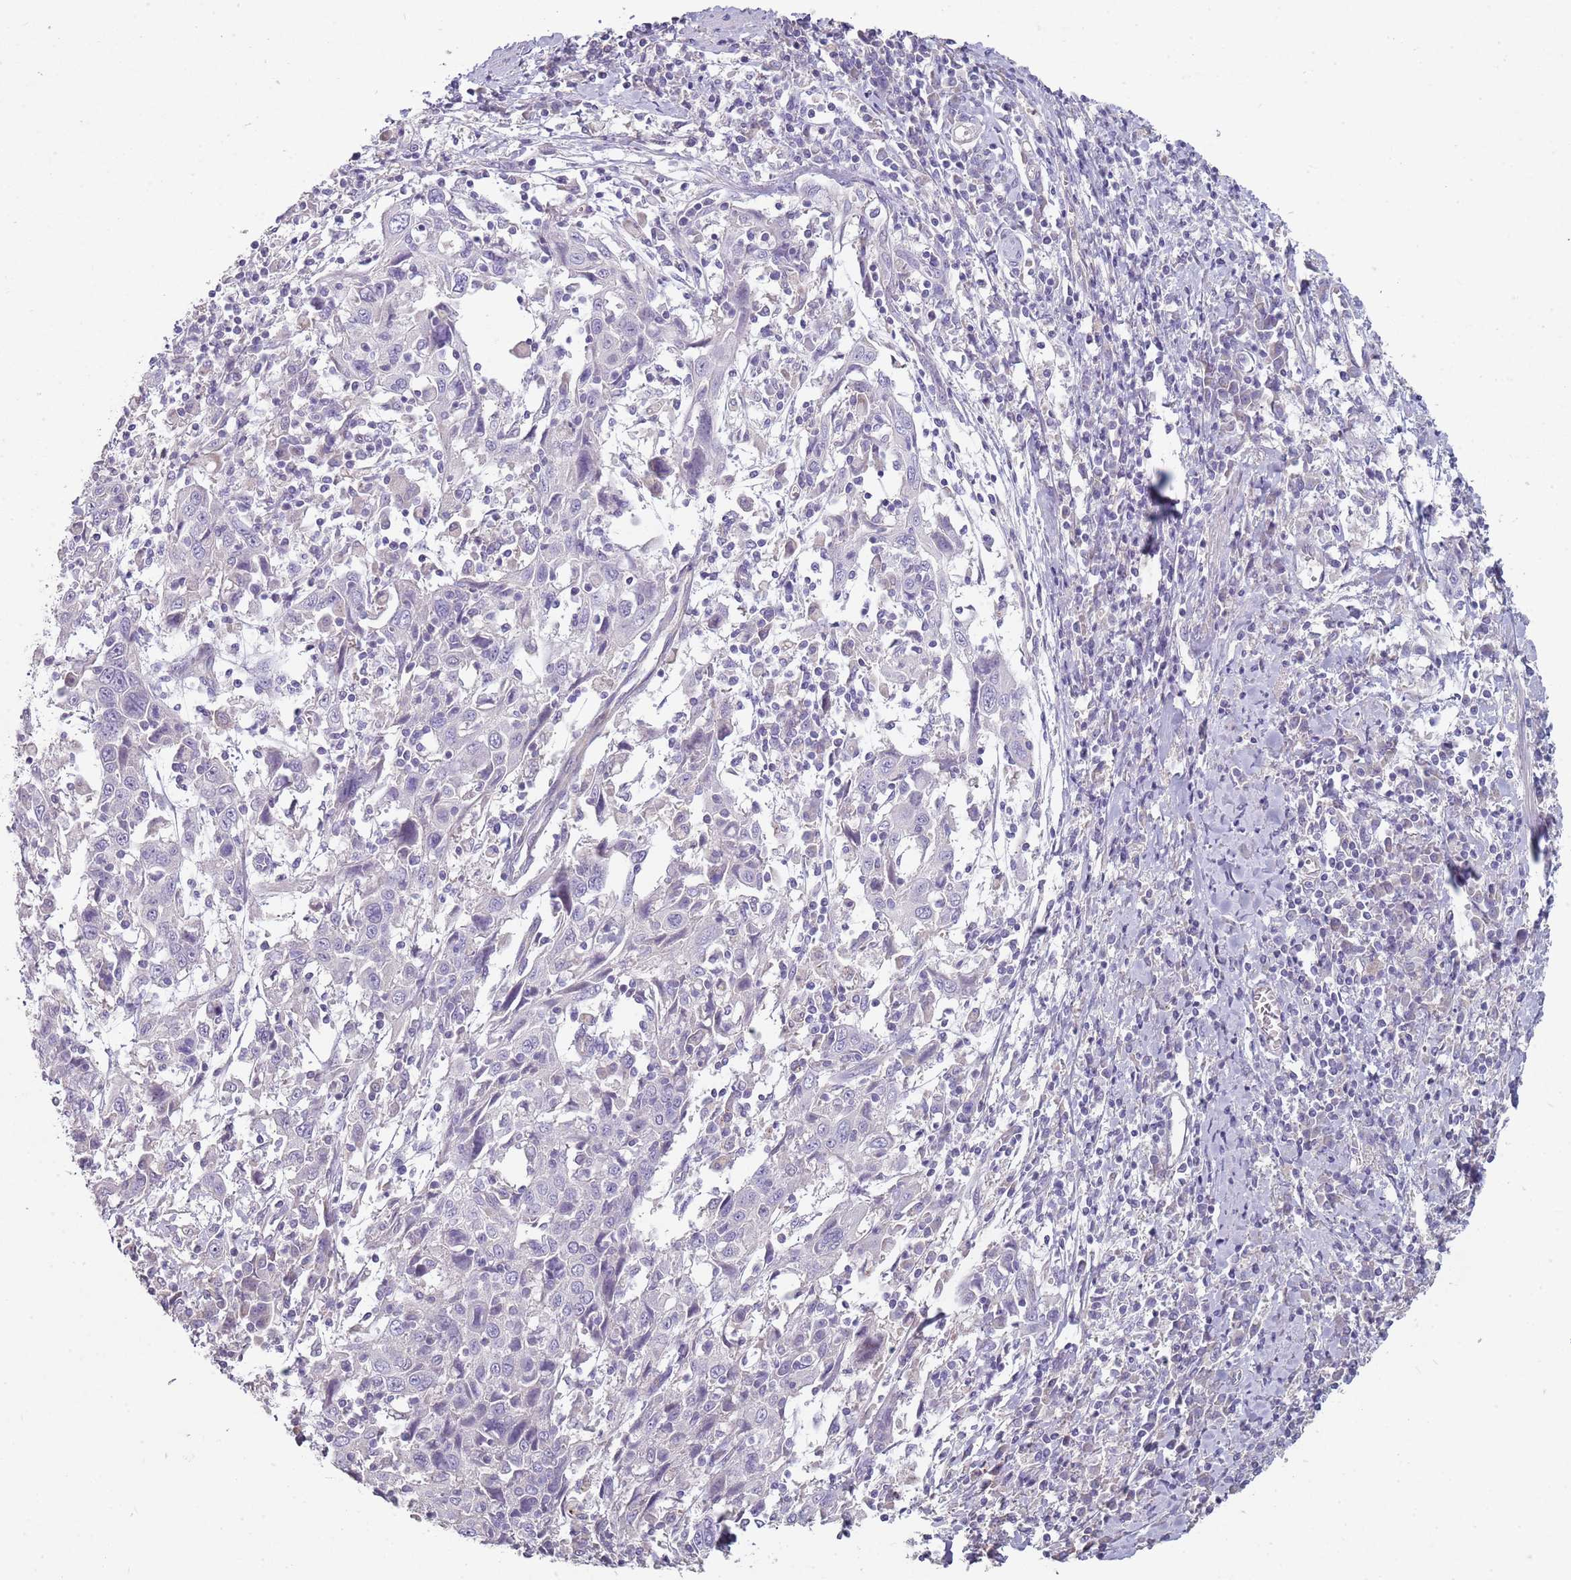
{"staining": {"intensity": "negative", "quantity": "none", "location": "none"}, "tissue": "cervical cancer", "cell_type": "Tumor cells", "image_type": "cancer", "snomed": [{"axis": "morphology", "description": "Squamous cell carcinoma, NOS"}, {"axis": "topography", "description": "Cervix"}], "caption": "This is a histopathology image of IHC staining of cervical squamous cell carcinoma, which shows no positivity in tumor cells.", "gene": "ZNF583", "patient": {"sex": "female", "age": 46}}